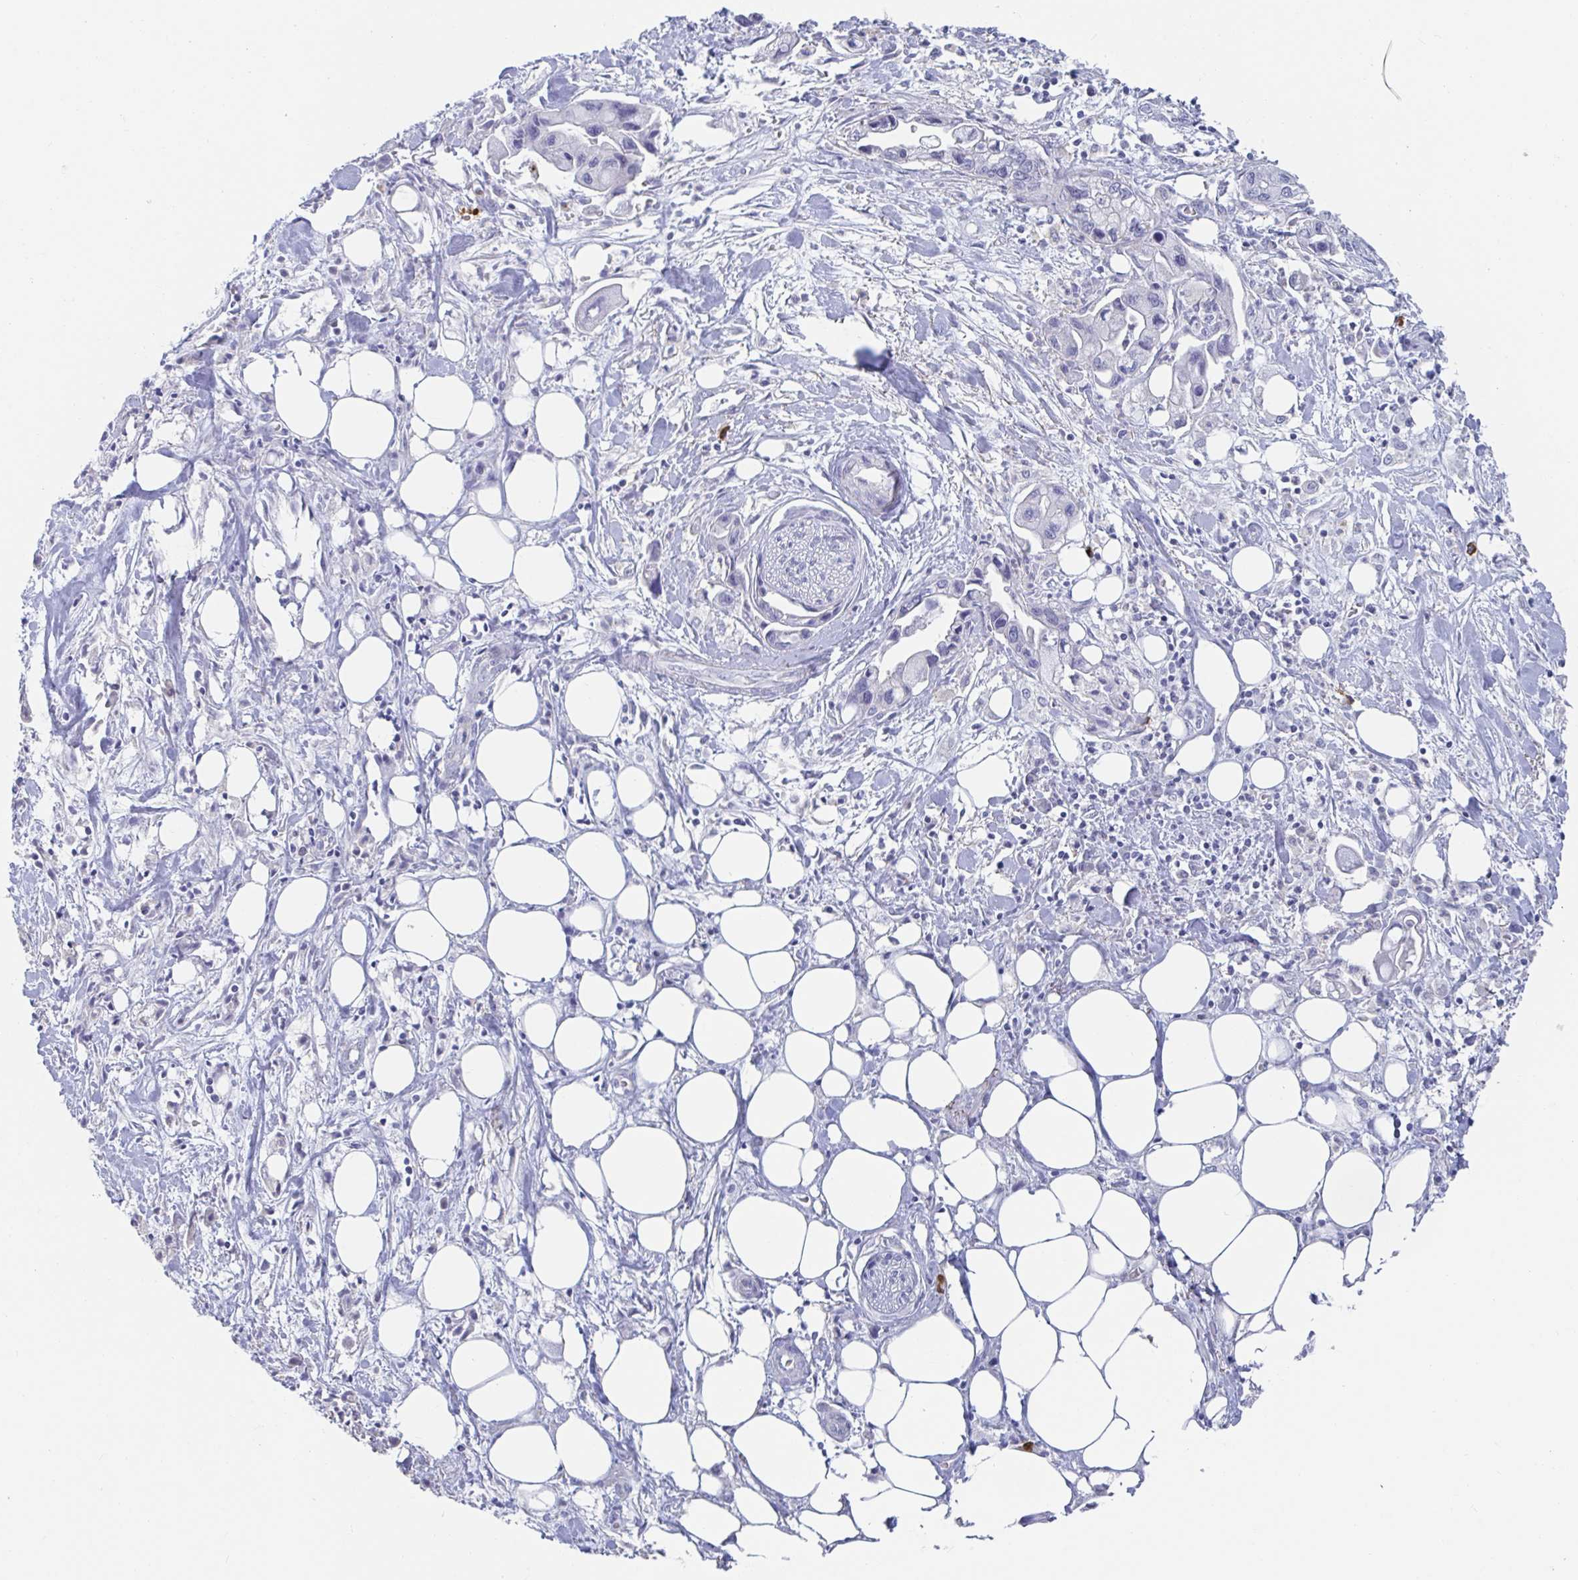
{"staining": {"intensity": "negative", "quantity": "none", "location": "none"}, "tissue": "pancreatic cancer", "cell_type": "Tumor cells", "image_type": "cancer", "snomed": [{"axis": "morphology", "description": "Adenocarcinoma, NOS"}, {"axis": "topography", "description": "Pancreas"}], "caption": "Immunohistochemistry of pancreatic cancer exhibits no positivity in tumor cells.", "gene": "KCNK5", "patient": {"sex": "male", "age": 61}}